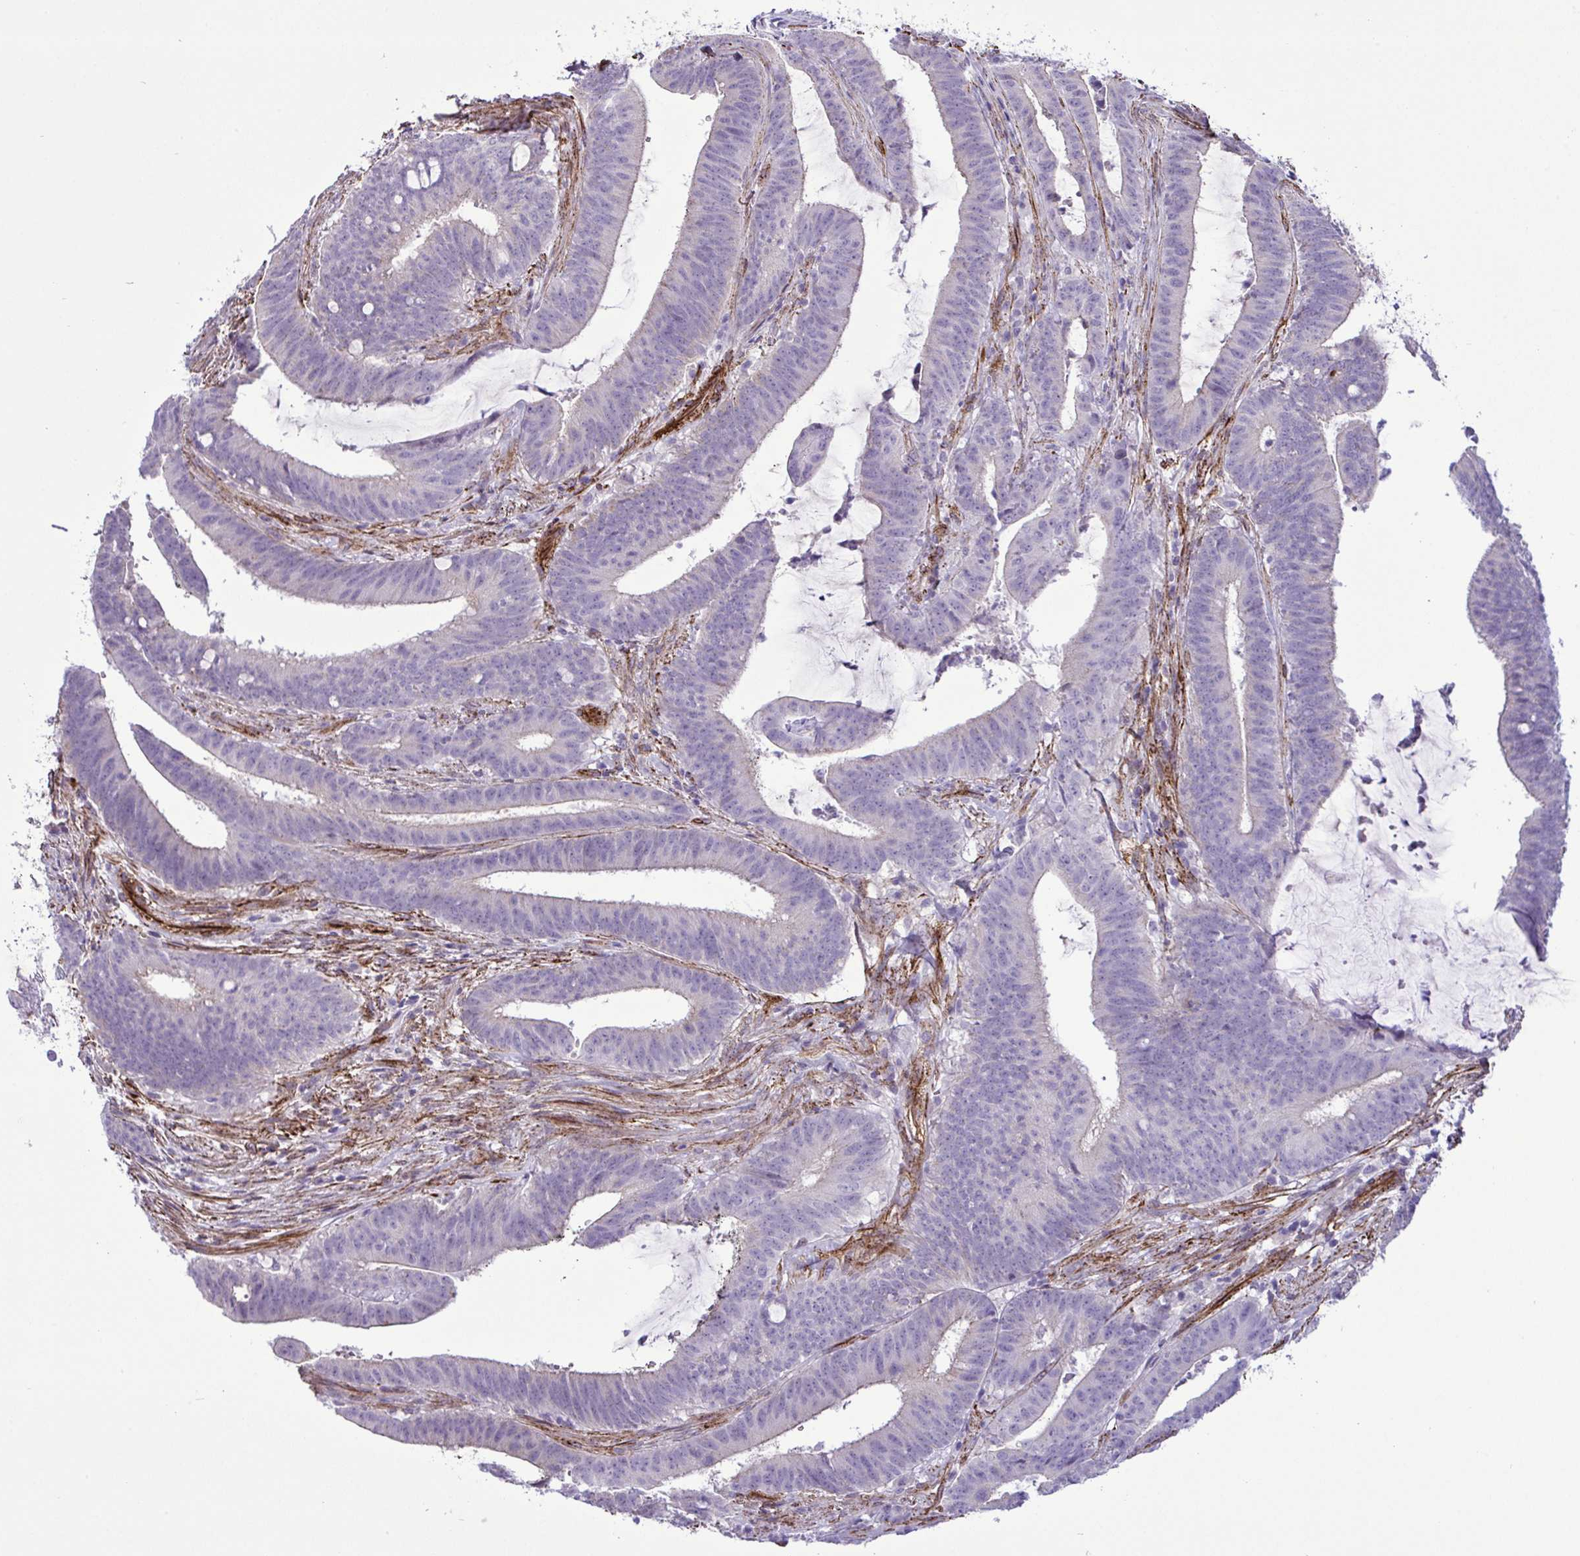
{"staining": {"intensity": "negative", "quantity": "none", "location": "none"}, "tissue": "colorectal cancer", "cell_type": "Tumor cells", "image_type": "cancer", "snomed": [{"axis": "morphology", "description": "Adenocarcinoma, NOS"}, {"axis": "topography", "description": "Colon"}], "caption": "Immunohistochemical staining of human adenocarcinoma (colorectal) reveals no significant staining in tumor cells. The staining was performed using DAB (3,3'-diaminobenzidine) to visualize the protein expression in brown, while the nuclei were stained in blue with hematoxylin (Magnification: 20x).", "gene": "SYNPO2L", "patient": {"sex": "female", "age": 43}}